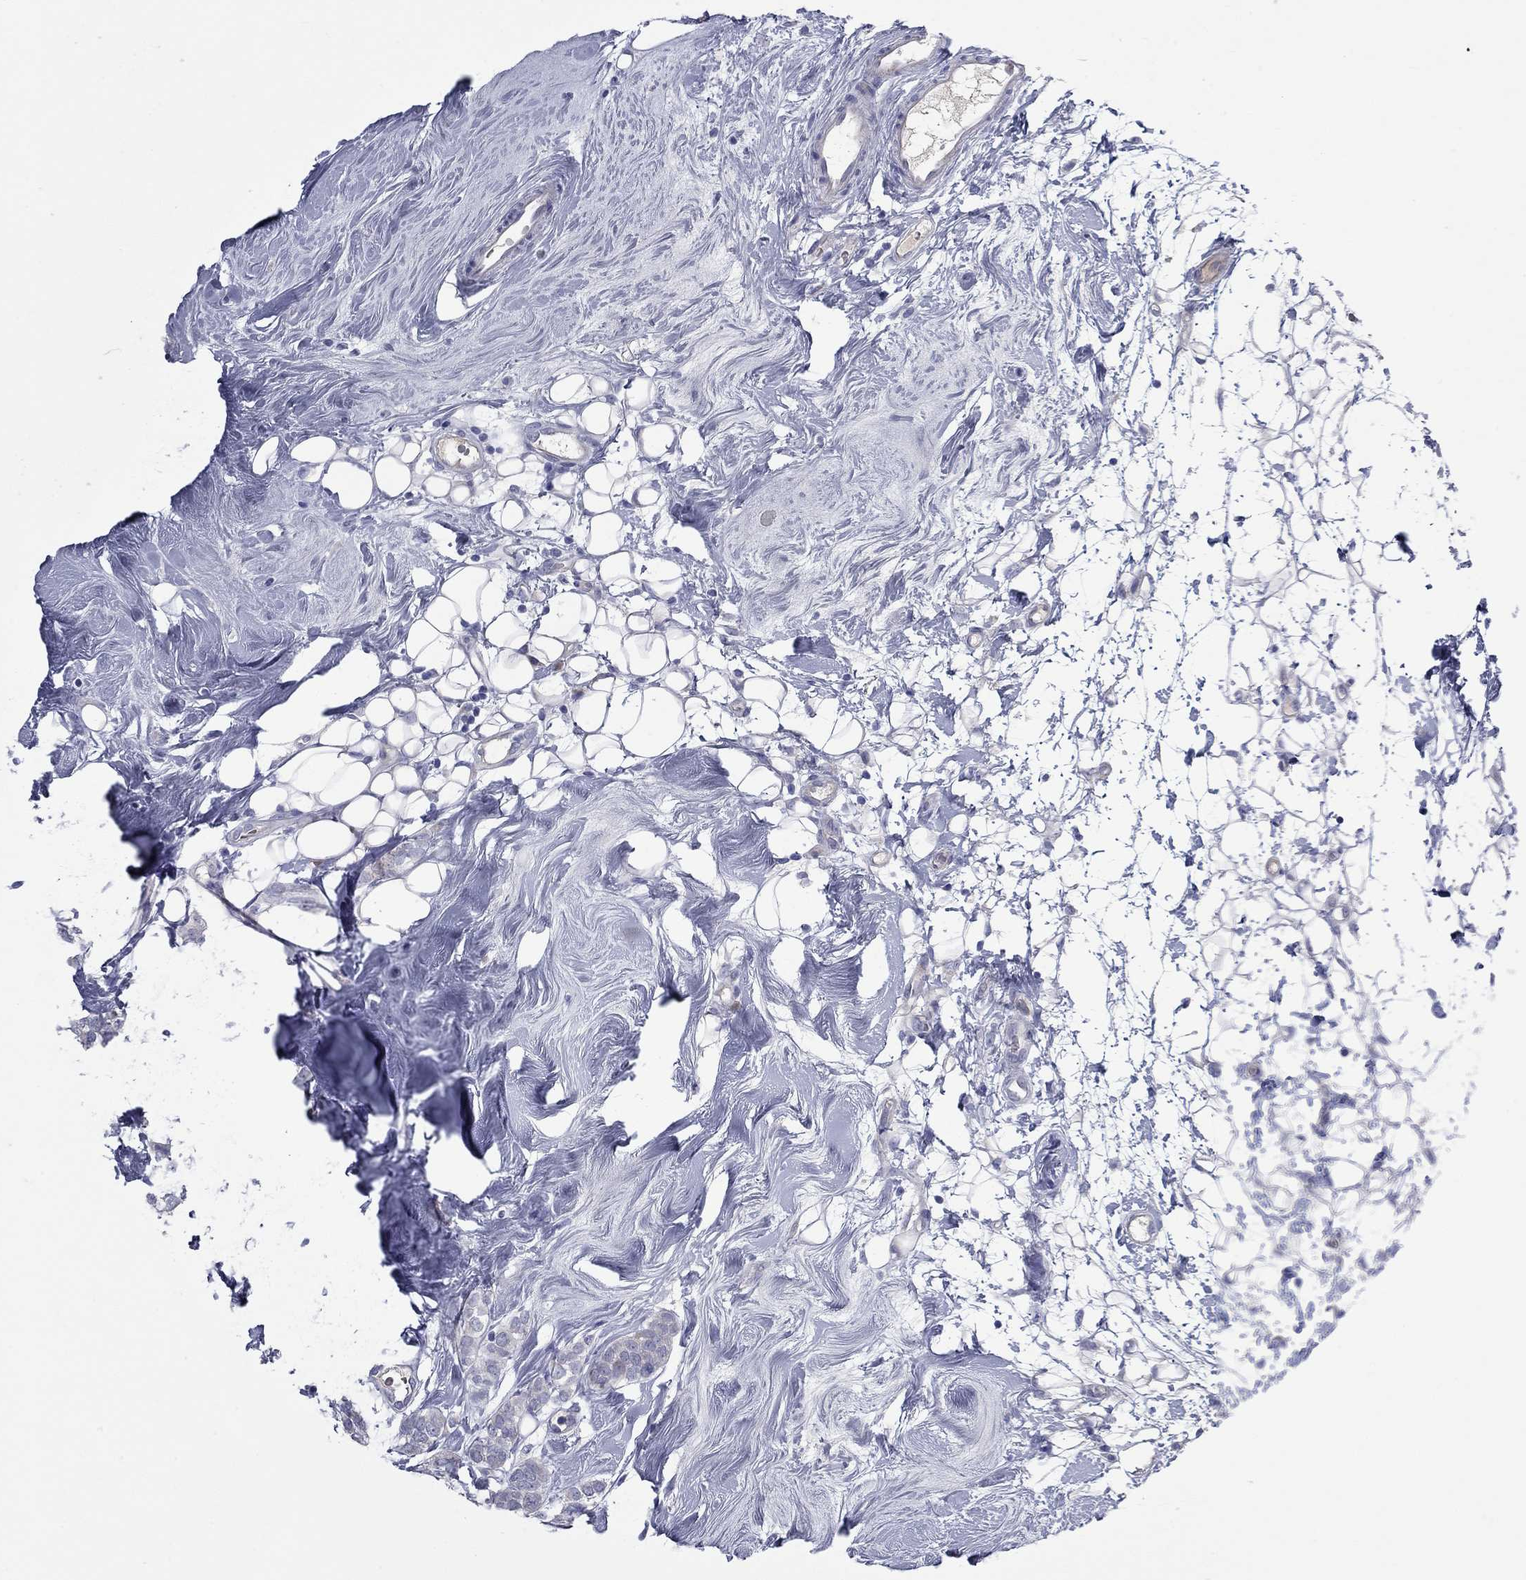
{"staining": {"intensity": "negative", "quantity": "none", "location": "none"}, "tissue": "breast cancer", "cell_type": "Tumor cells", "image_type": "cancer", "snomed": [{"axis": "morphology", "description": "Lobular carcinoma"}, {"axis": "topography", "description": "Breast"}], "caption": "DAB immunohistochemical staining of human breast cancer shows no significant staining in tumor cells.", "gene": "UNC119B", "patient": {"sex": "female", "age": 49}}